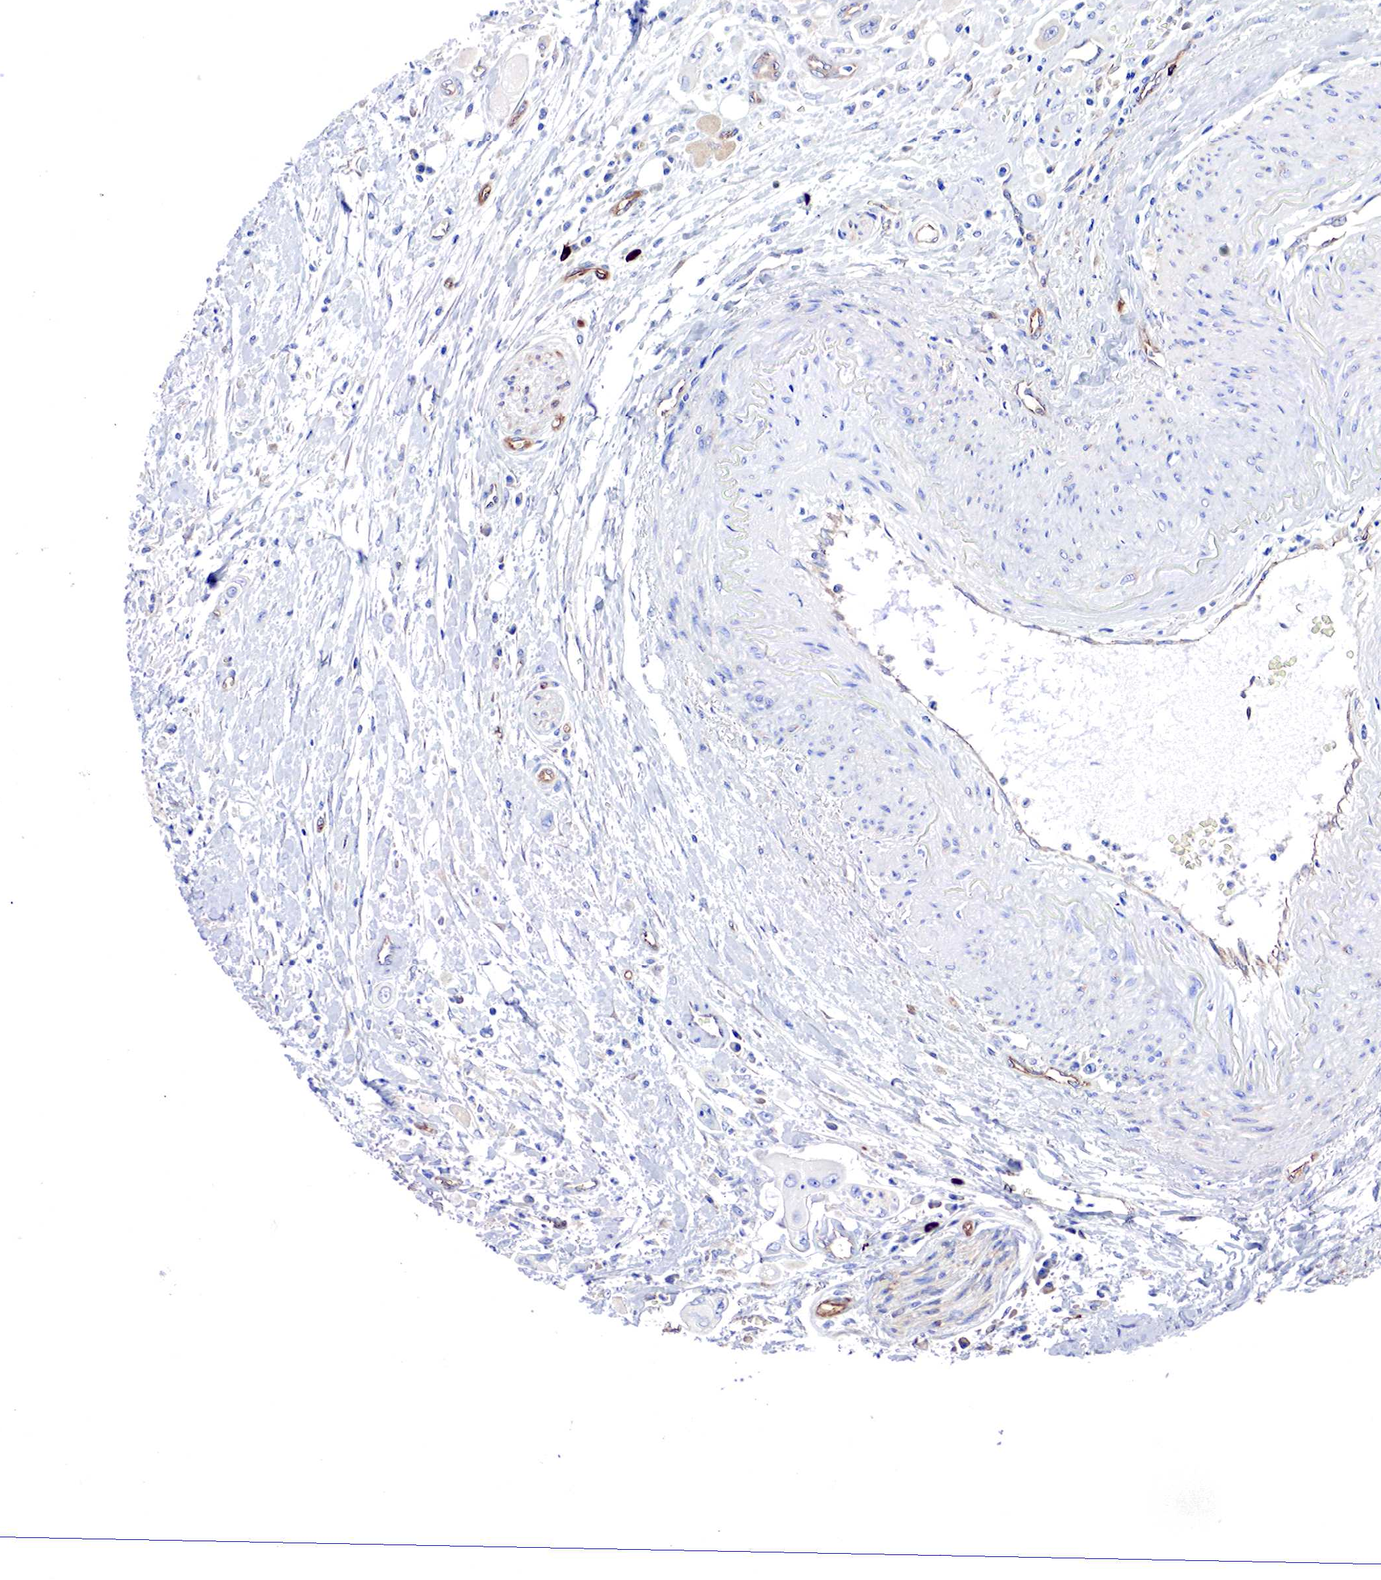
{"staining": {"intensity": "negative", "quantity": "none", "location": "none"}, "tissue": "pancreatic cancer", "cell_type": "Tumor cells", "image_type": "cancer", "snomed": [{"axis": "morphology", "description": "Adenocarcinoma, NOS"}, {"axis": "topography", "description": "Pancreas"}], "caption": "This is an IHC photomicrograph of pancreatic adenocarcinoma. There is no expression in tumor cells.", "gene": "RDX", "patient": {"sex": "female", "age": 70}}